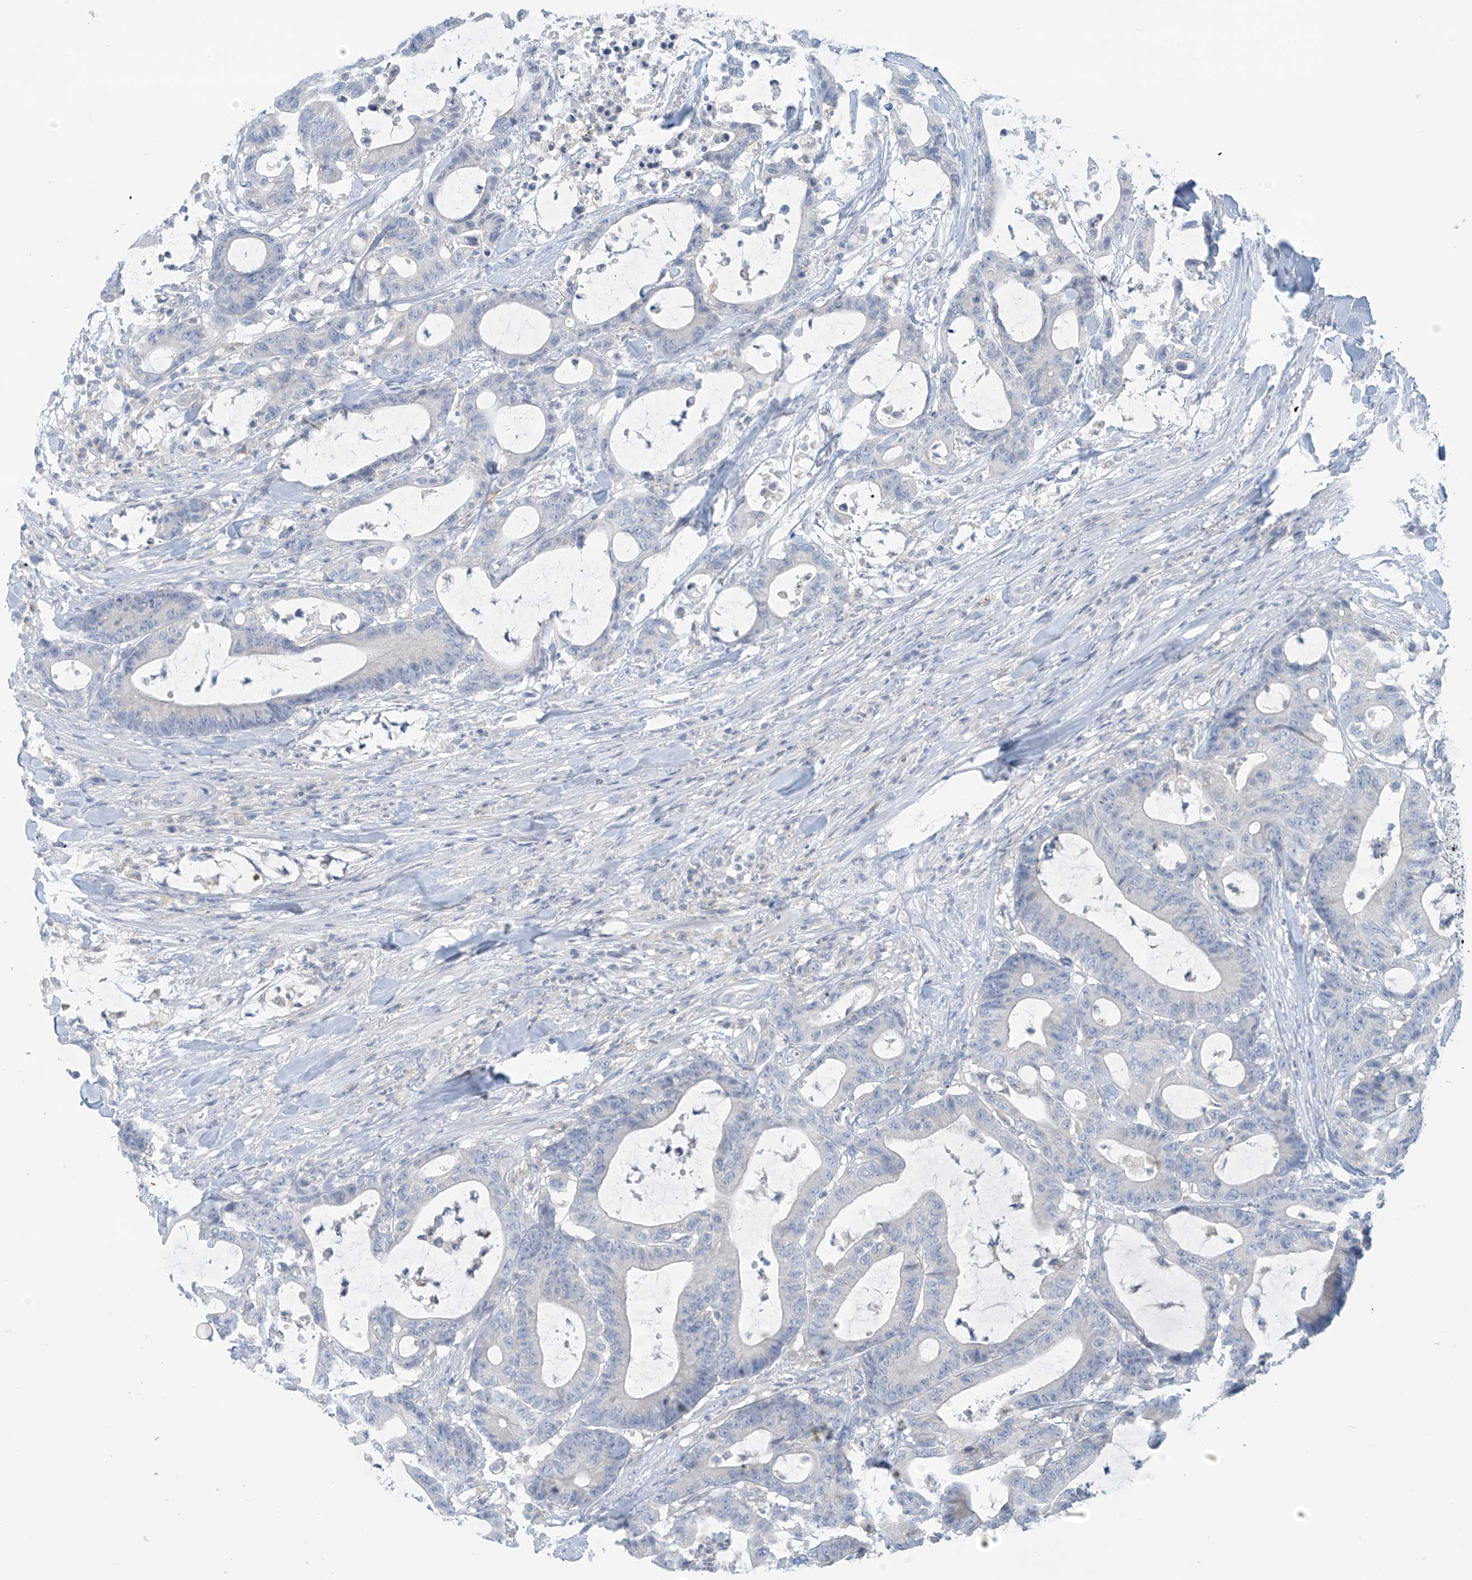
{"staining": {"intensity": "negative", "quantity": "none", "location": "none"}, "tissue": "colorectal cancer", "cell_type": "Tumor cells", "image_type": "cancer", "snomed": [{"axis": "morphology", "description": "Adenocarcinoma, NOS"}, {"axis": "topography", "description": "Colon"}], "caption": "High magnification brightfield microscopy of colorectal adenocarcinoma stained with DAB (brown) and counterstained with hematoxylin (blue): tumor cells show no significant expression.", "gene": "SLC6A12", "patient": {"sex": "female", "age": 84}}